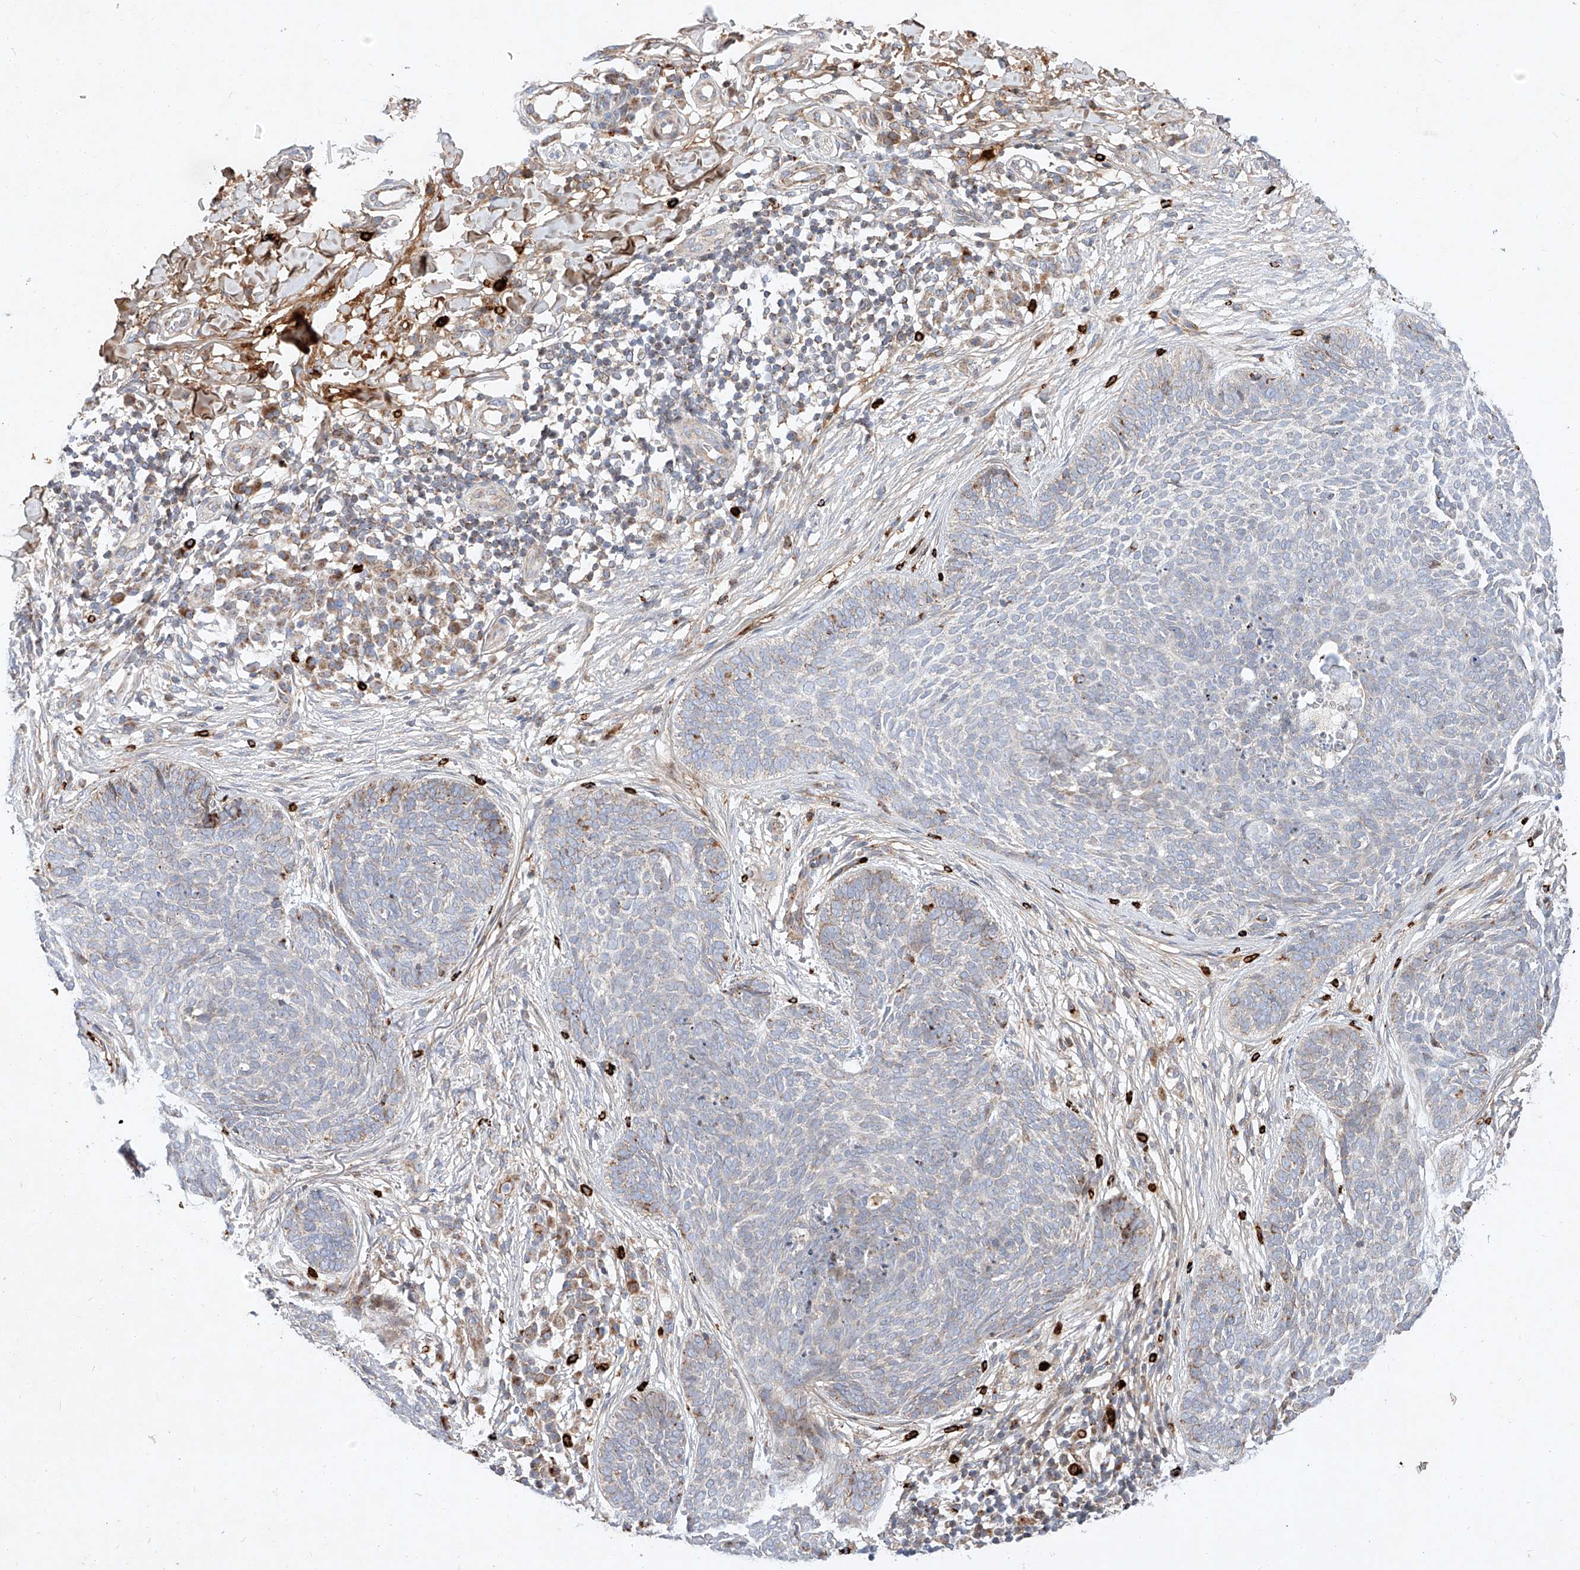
{"staining": {"intensity": "negative", "quantity": "none", "location": "none"}, "tissue": "skin cancer", "cell_type": "Tumor cells", "image_type": "cancer", "snomed": [{"axis": "morphology", "description": "Basal cell carcinoma"}, {"axis": "topography", "description": "Skin"}], "caption": "Tumor cells are negative for protein expression in human skin basal cell carcinoma.", "gene": "OSGEPL1", "patient": {"sex": "female", "age": 64}}